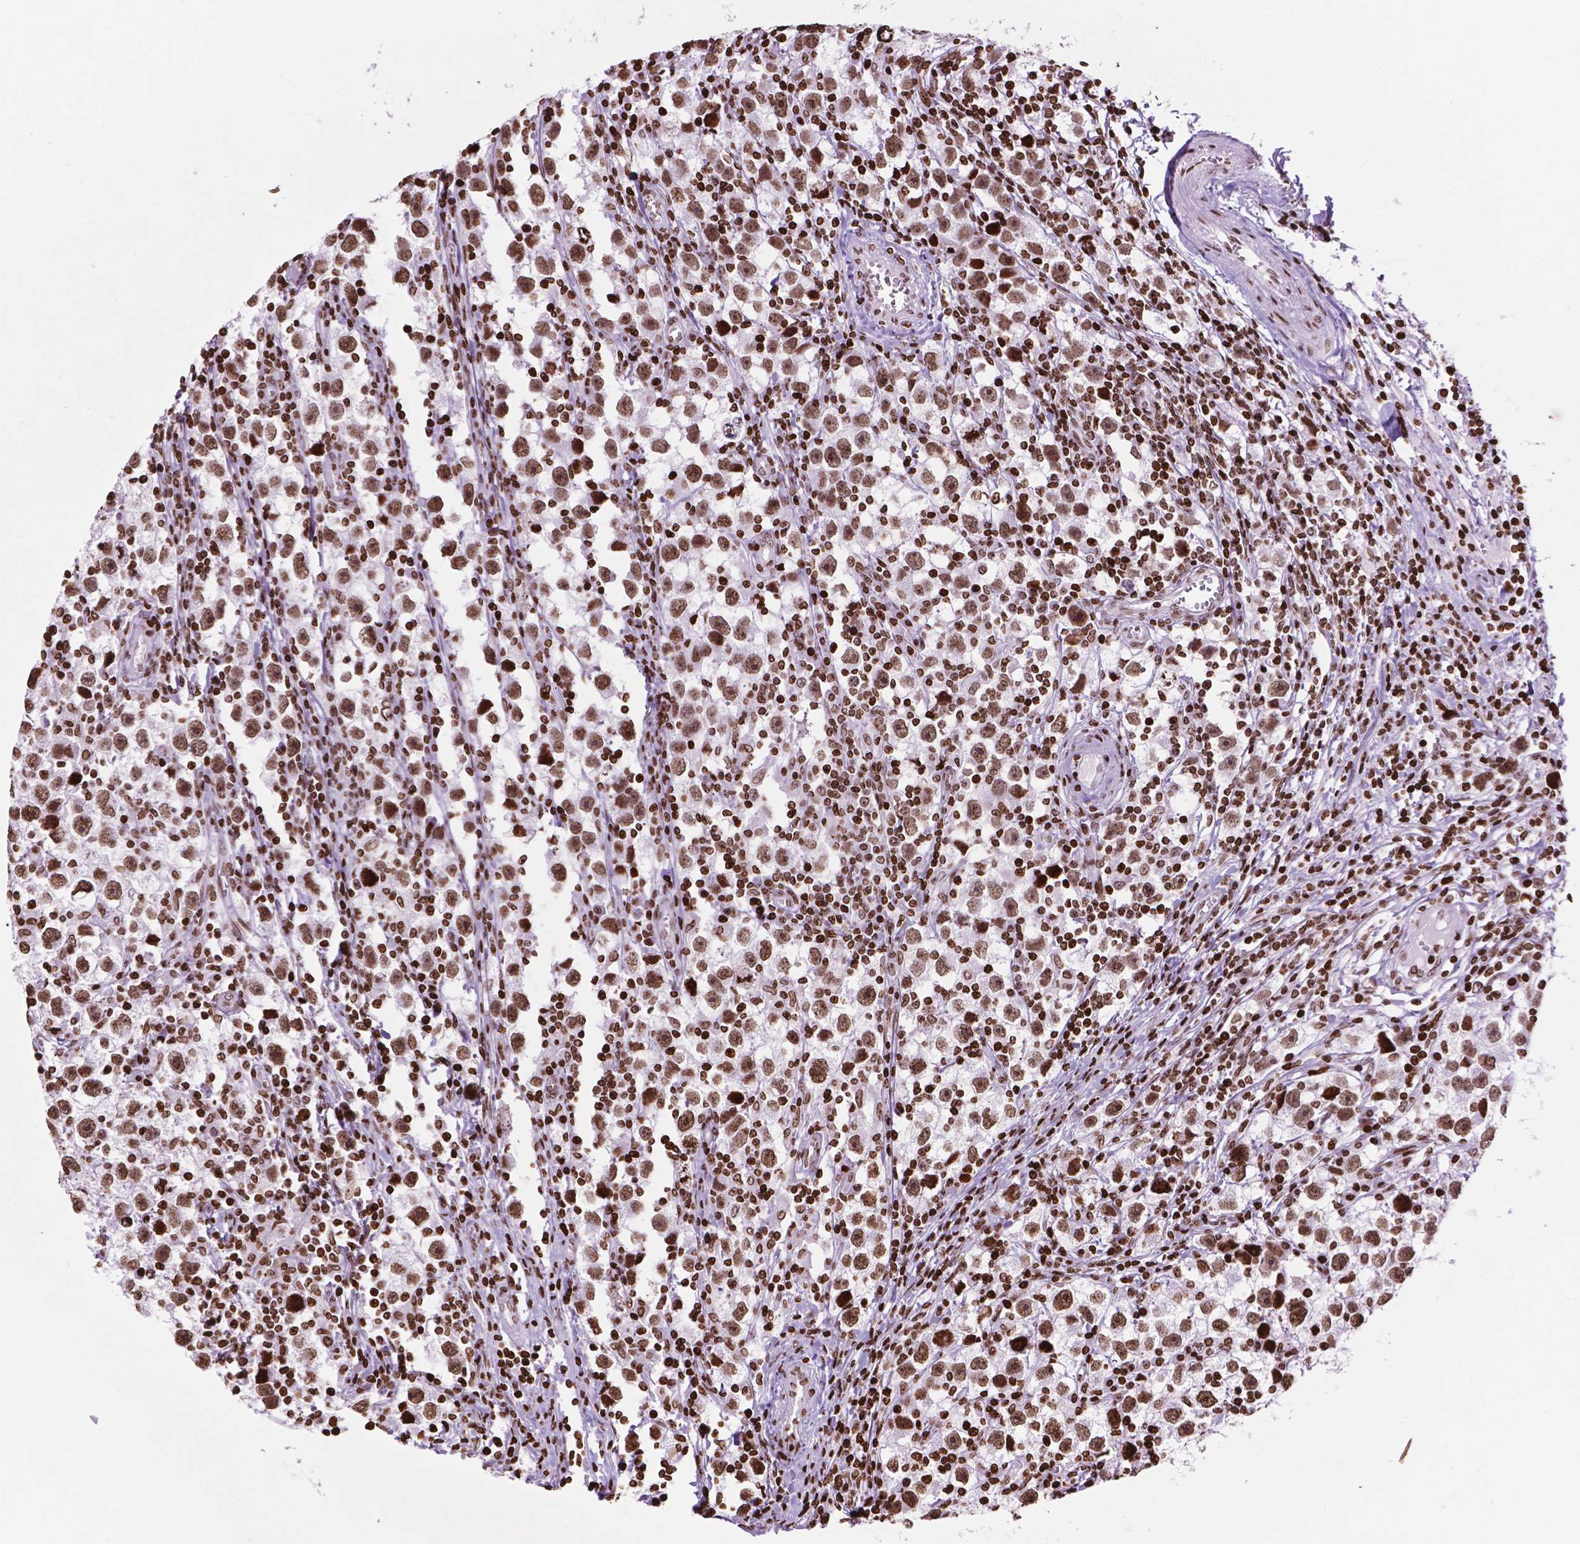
{"staining": {"intensity": "moderate", "quantity": ">75%", "location": "nuclear"}, "tissue": "testis cancer", "cell_type": "Tumor cells", "image_type": "cancer", "snomed": [{"axis": "morphology", "description": "Seminoma, NOS"}, {"axis": "topography", "description": "Testis"}], "caption": "Immunohistochemistry (IHC) histopathology image of neoplastic tissue: human testis cancer (seminoma) stained using immunohistochemistry reveals medium levels of moderate protein expression localized specifically in the nuclear of tumor cells, appearing as a nuclear brown color.", "gene": "TMEM250", "patient": {"sex": "male", "age": 30}}